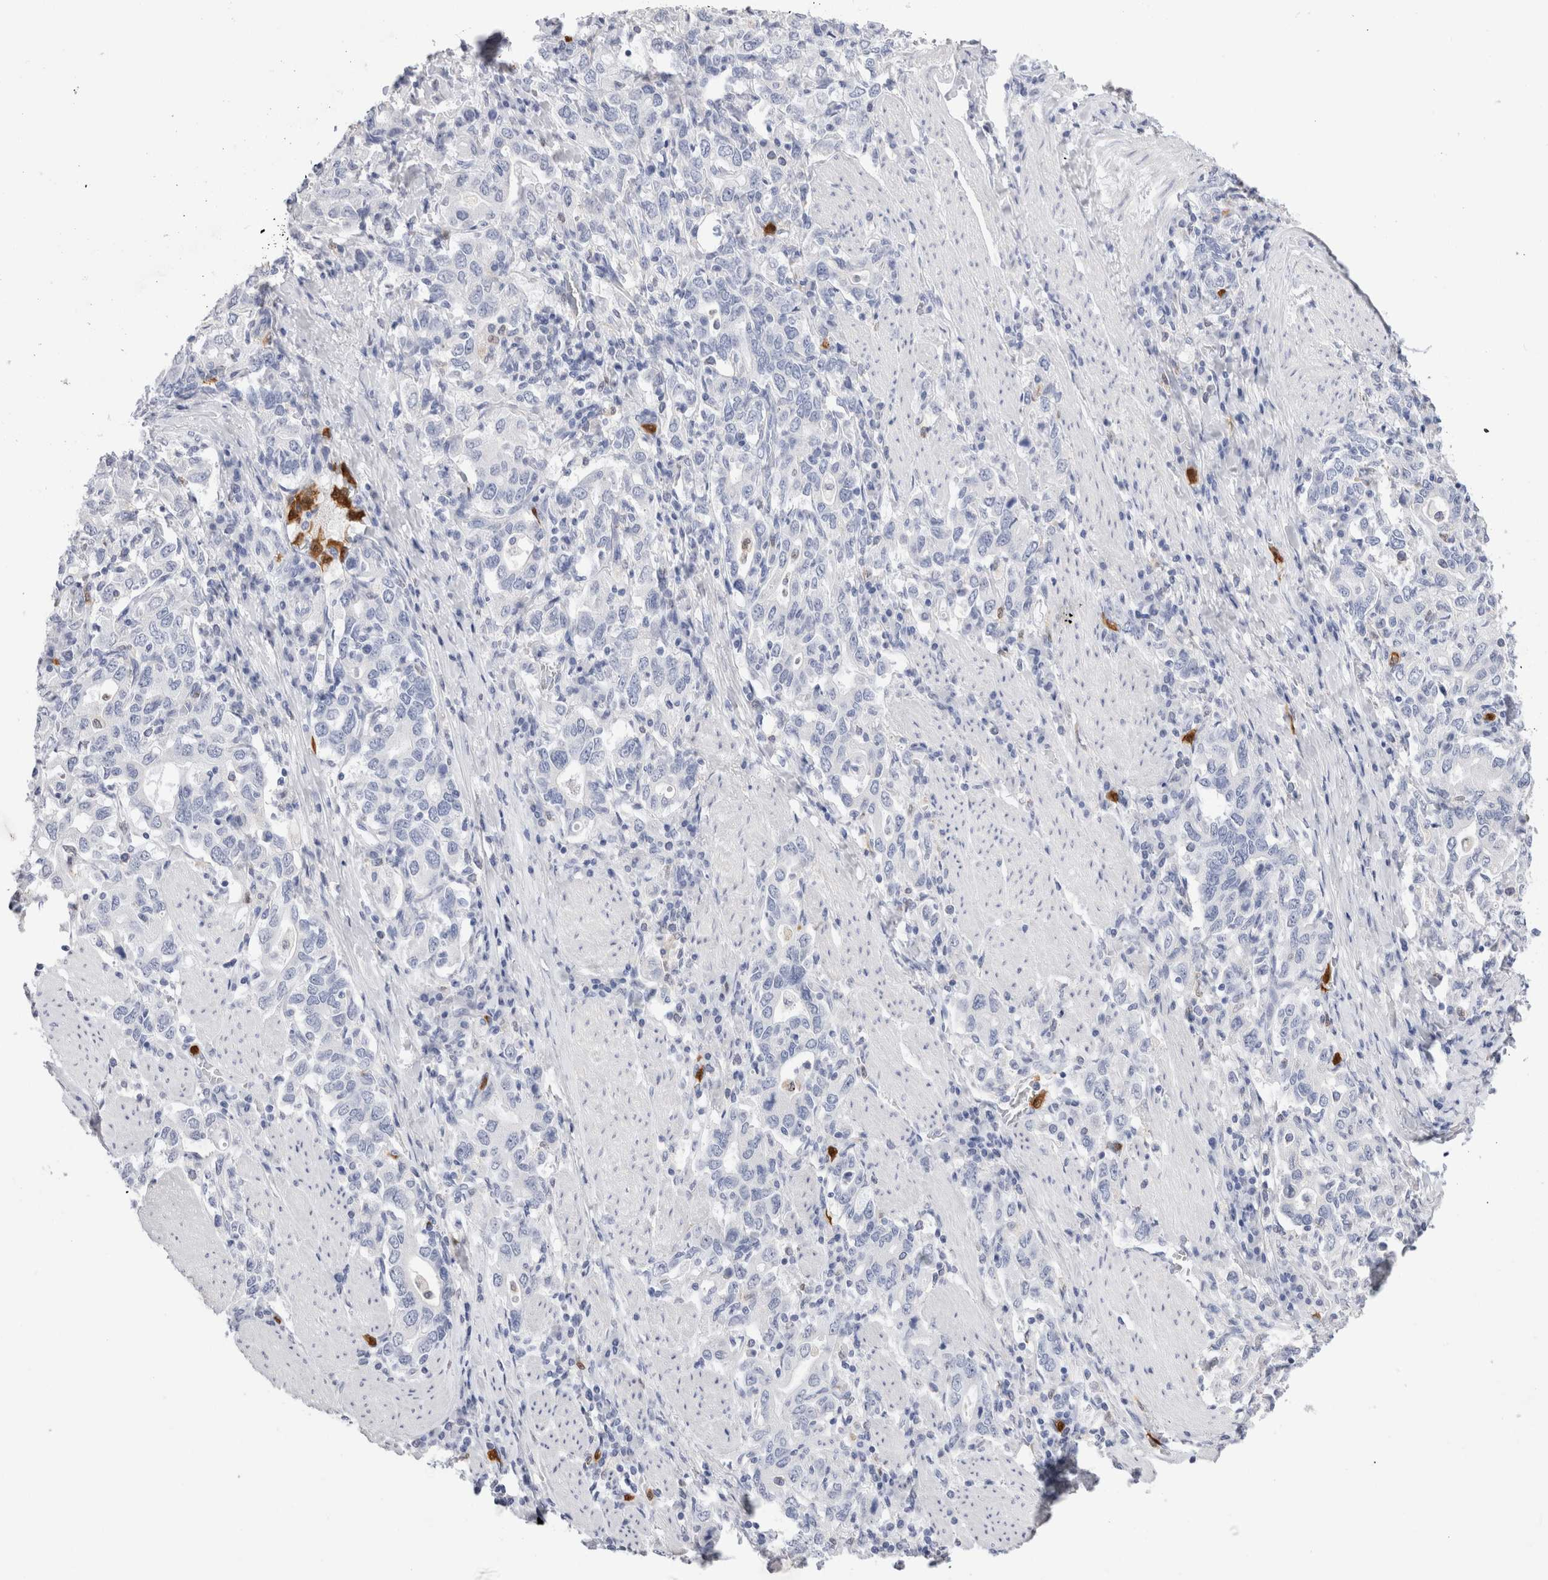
{"staining": {"intensity": "negative", "quantity": "none", "location": "none"}, "tissue": "stomach cancer", "cell_type": "Tumor cells", "image_type": "cancer", "snomed": [{"axis": "morphology", "description": "Adenocarcinoma, NOS"}, {"axis": "topography", "description": "Stomach, upper"}], "caption": "High magnification brightfield microscopy of adenocarcinoma (stomach) stained with DAB (3,3'-diaminobenzidine) (brown) and counterstained with hematoxylin (blue): tumor cells show no significant staining.", "gene": "SLC10A5", "patient": {"sex": "male", "age": 62}}